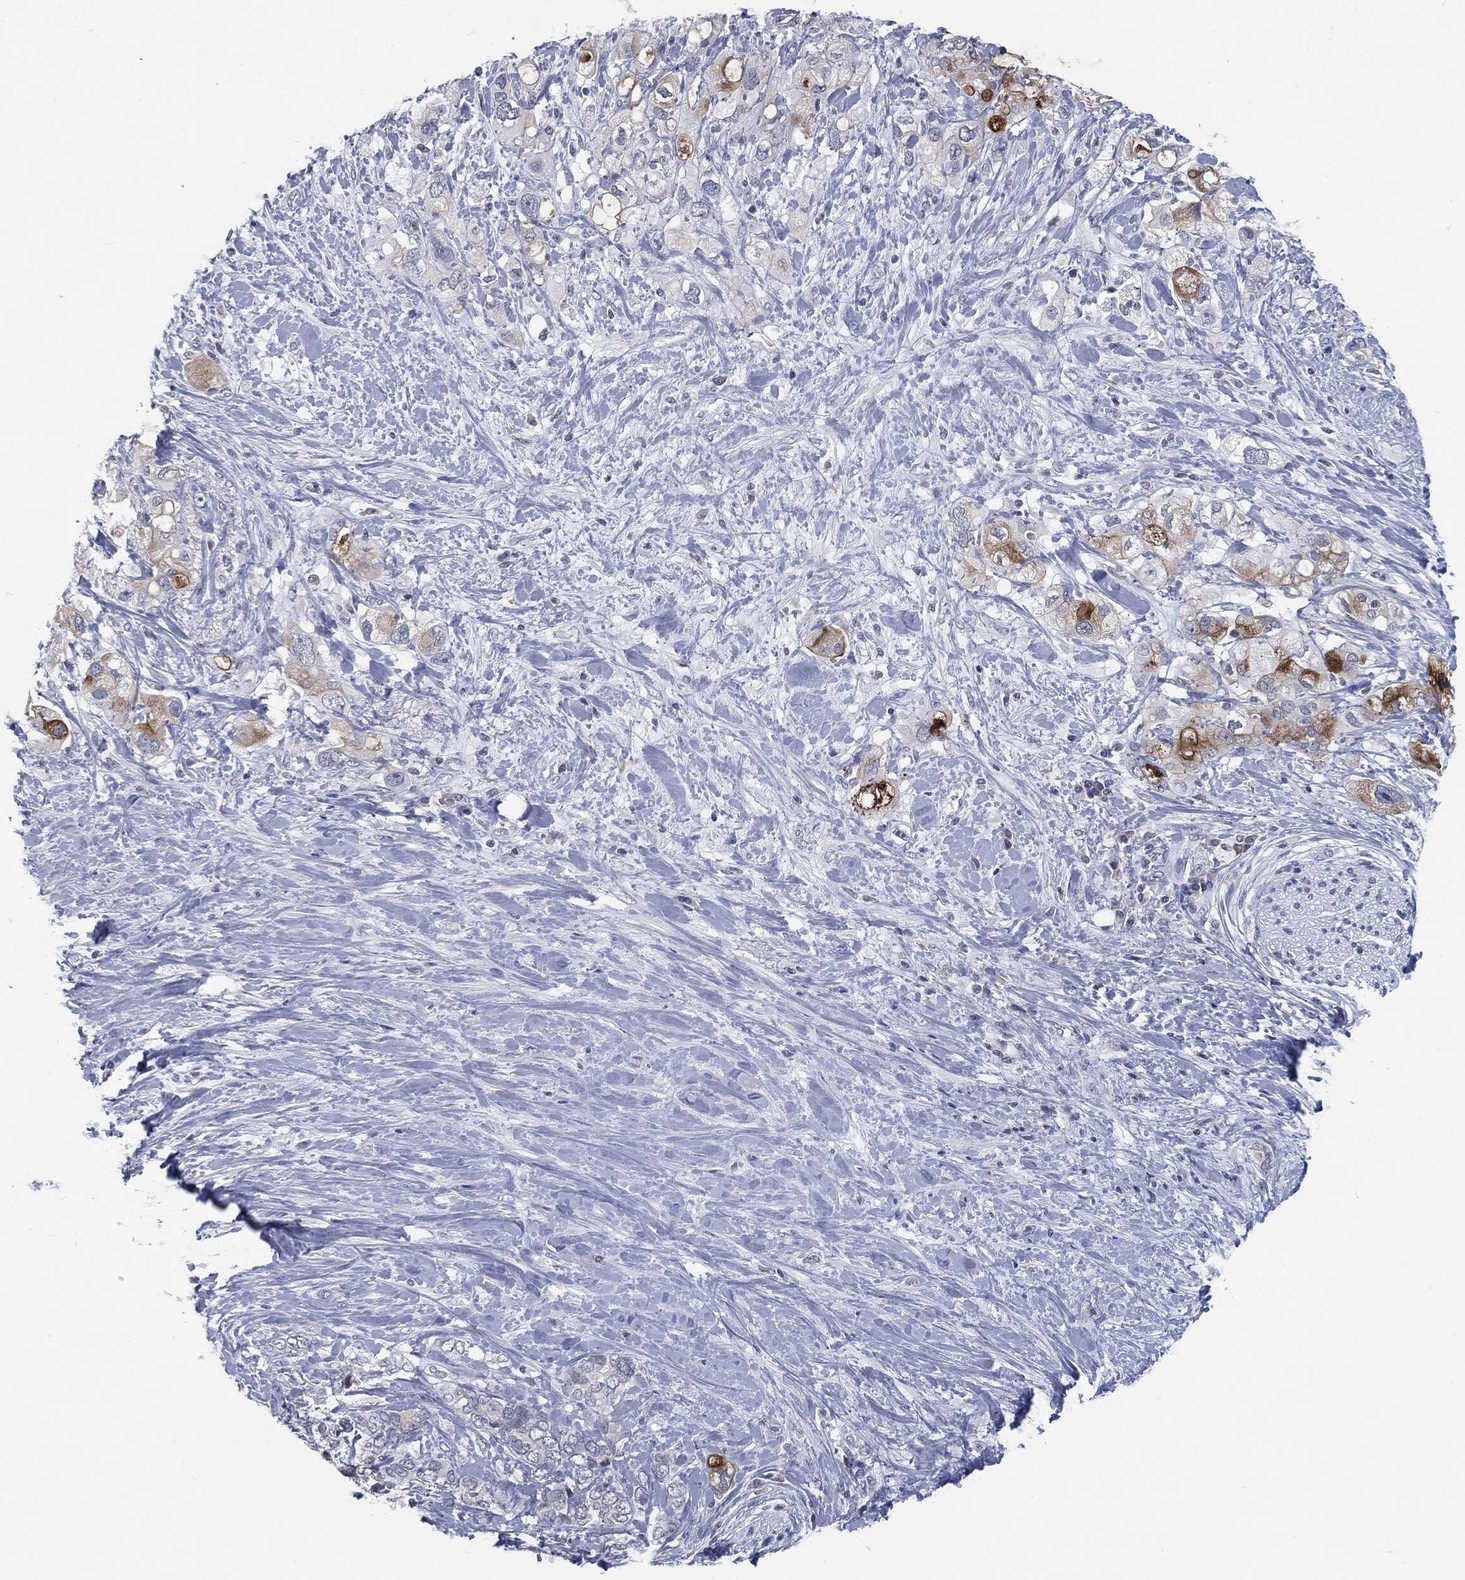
{"staining": {"intensity": "strong", "quantity": "25%-75%", "location": "cytoplasmic/membranous"}, "tissue": "pancreatic cancer", "cell_type": "Tumor cells", "image_type": "cancer", "snomed": [{"axis": "morphology", "description": "Adenocarcinoma, NOS"}, {"axis": "topography", "description": "Pancreas"}], "caption": "Immunohistochemical staining of pancreatic adenocarcinoma demonstrates high levels of strong cytoplasmic/membranous expression in approximately 25%-75% of tumor cells. (DAB IHC with brightfield microscopy, high magnification).", "gene": "PROM1", "patient": {"sex": "female", "age": 56}}